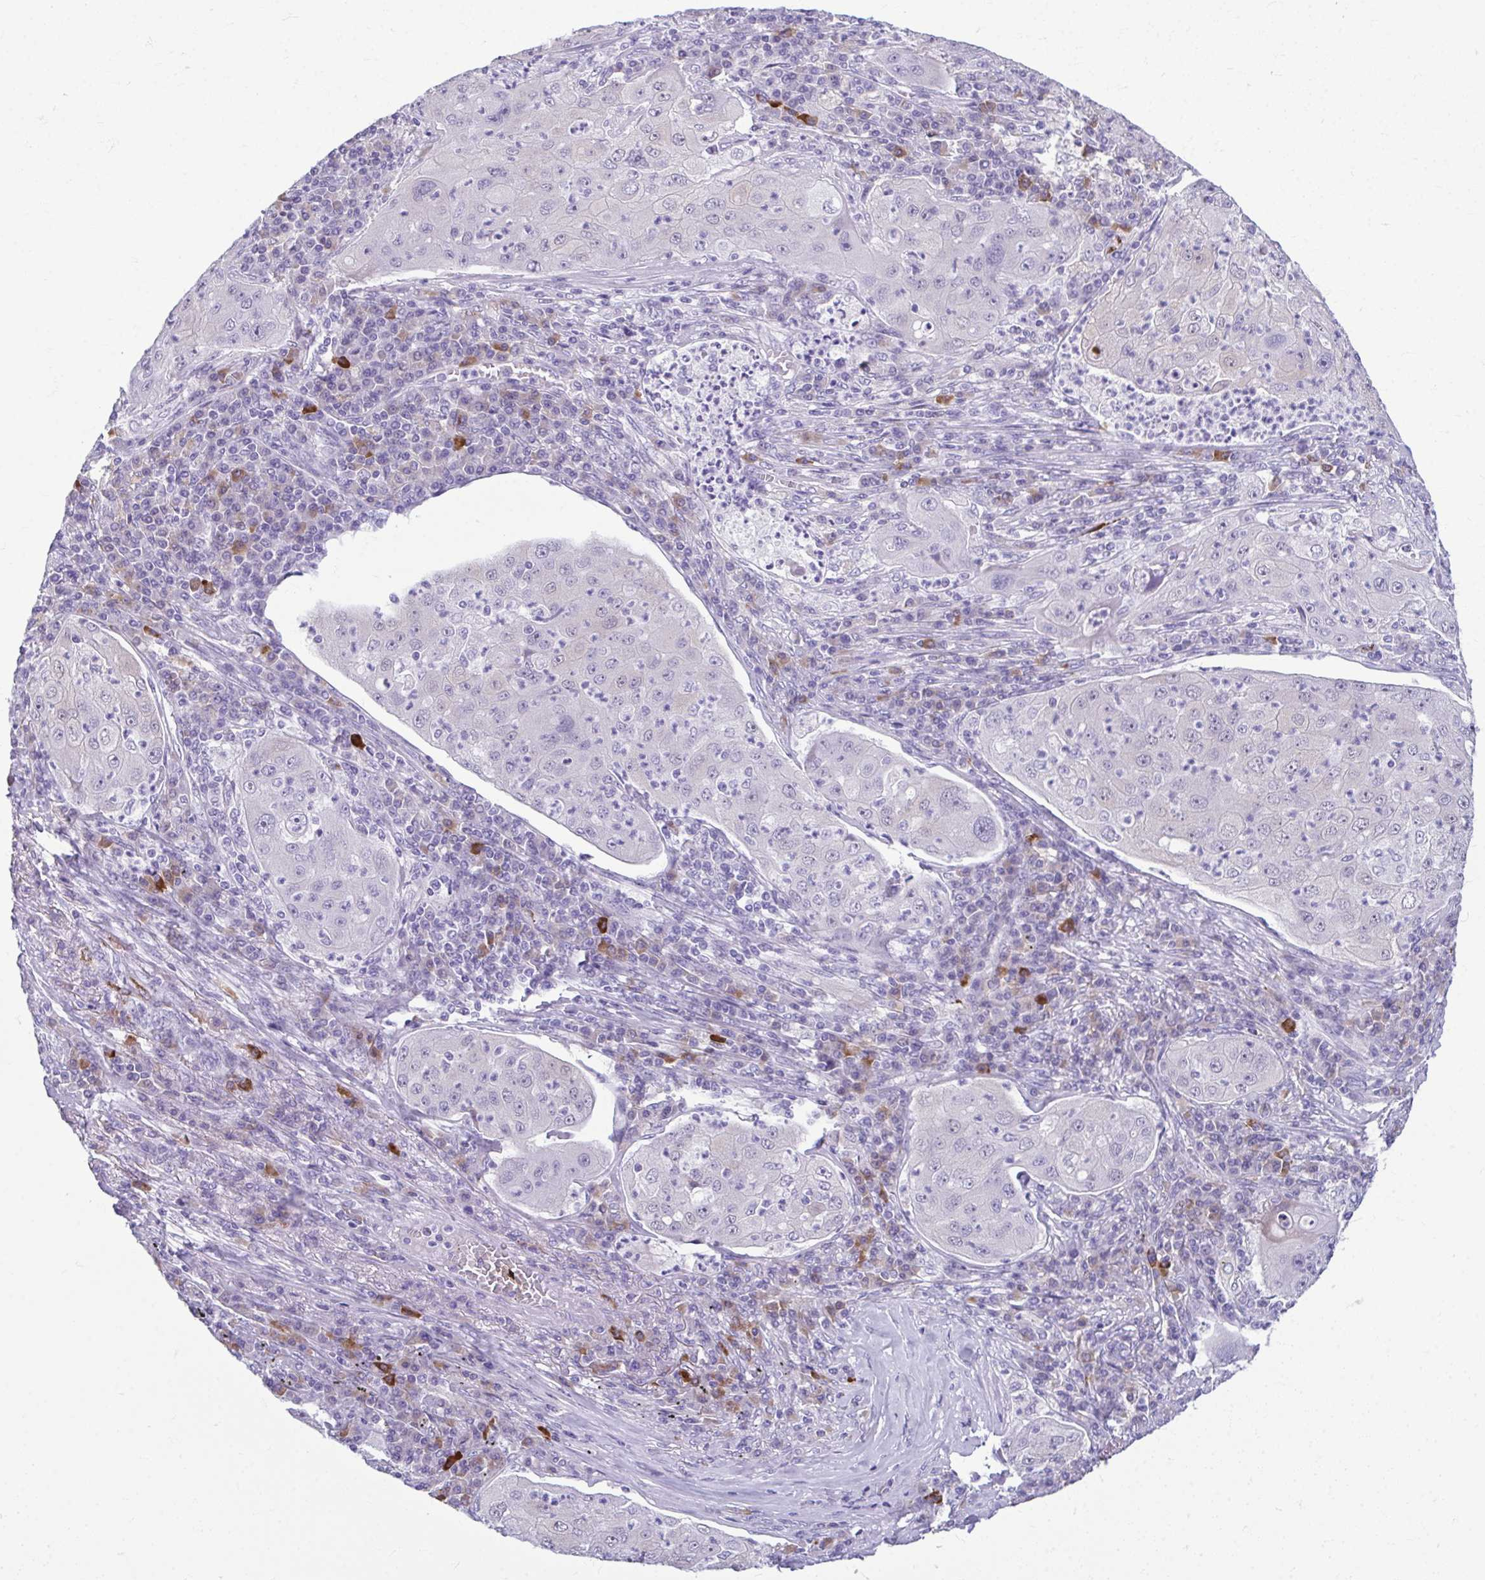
{"staining": {"intensity": "negative", "quantity": "none", "location": "none"}, "tissue": "lung cancer", "cell_type": "Tumor cells", "image_type": "cancer", "snomed": [{"axis": "morphology", "description": "Squamous cell carcinoma, NOS"}, {"axis": "topography", "description": "Lung"}], "caption": "DAB immunohistochemical staining of lung squamous cell carcinoma reveals no significant staining in tumor cells.", "gene": "SERPINI1", "patient": {"sex": "female", "age": 59}}